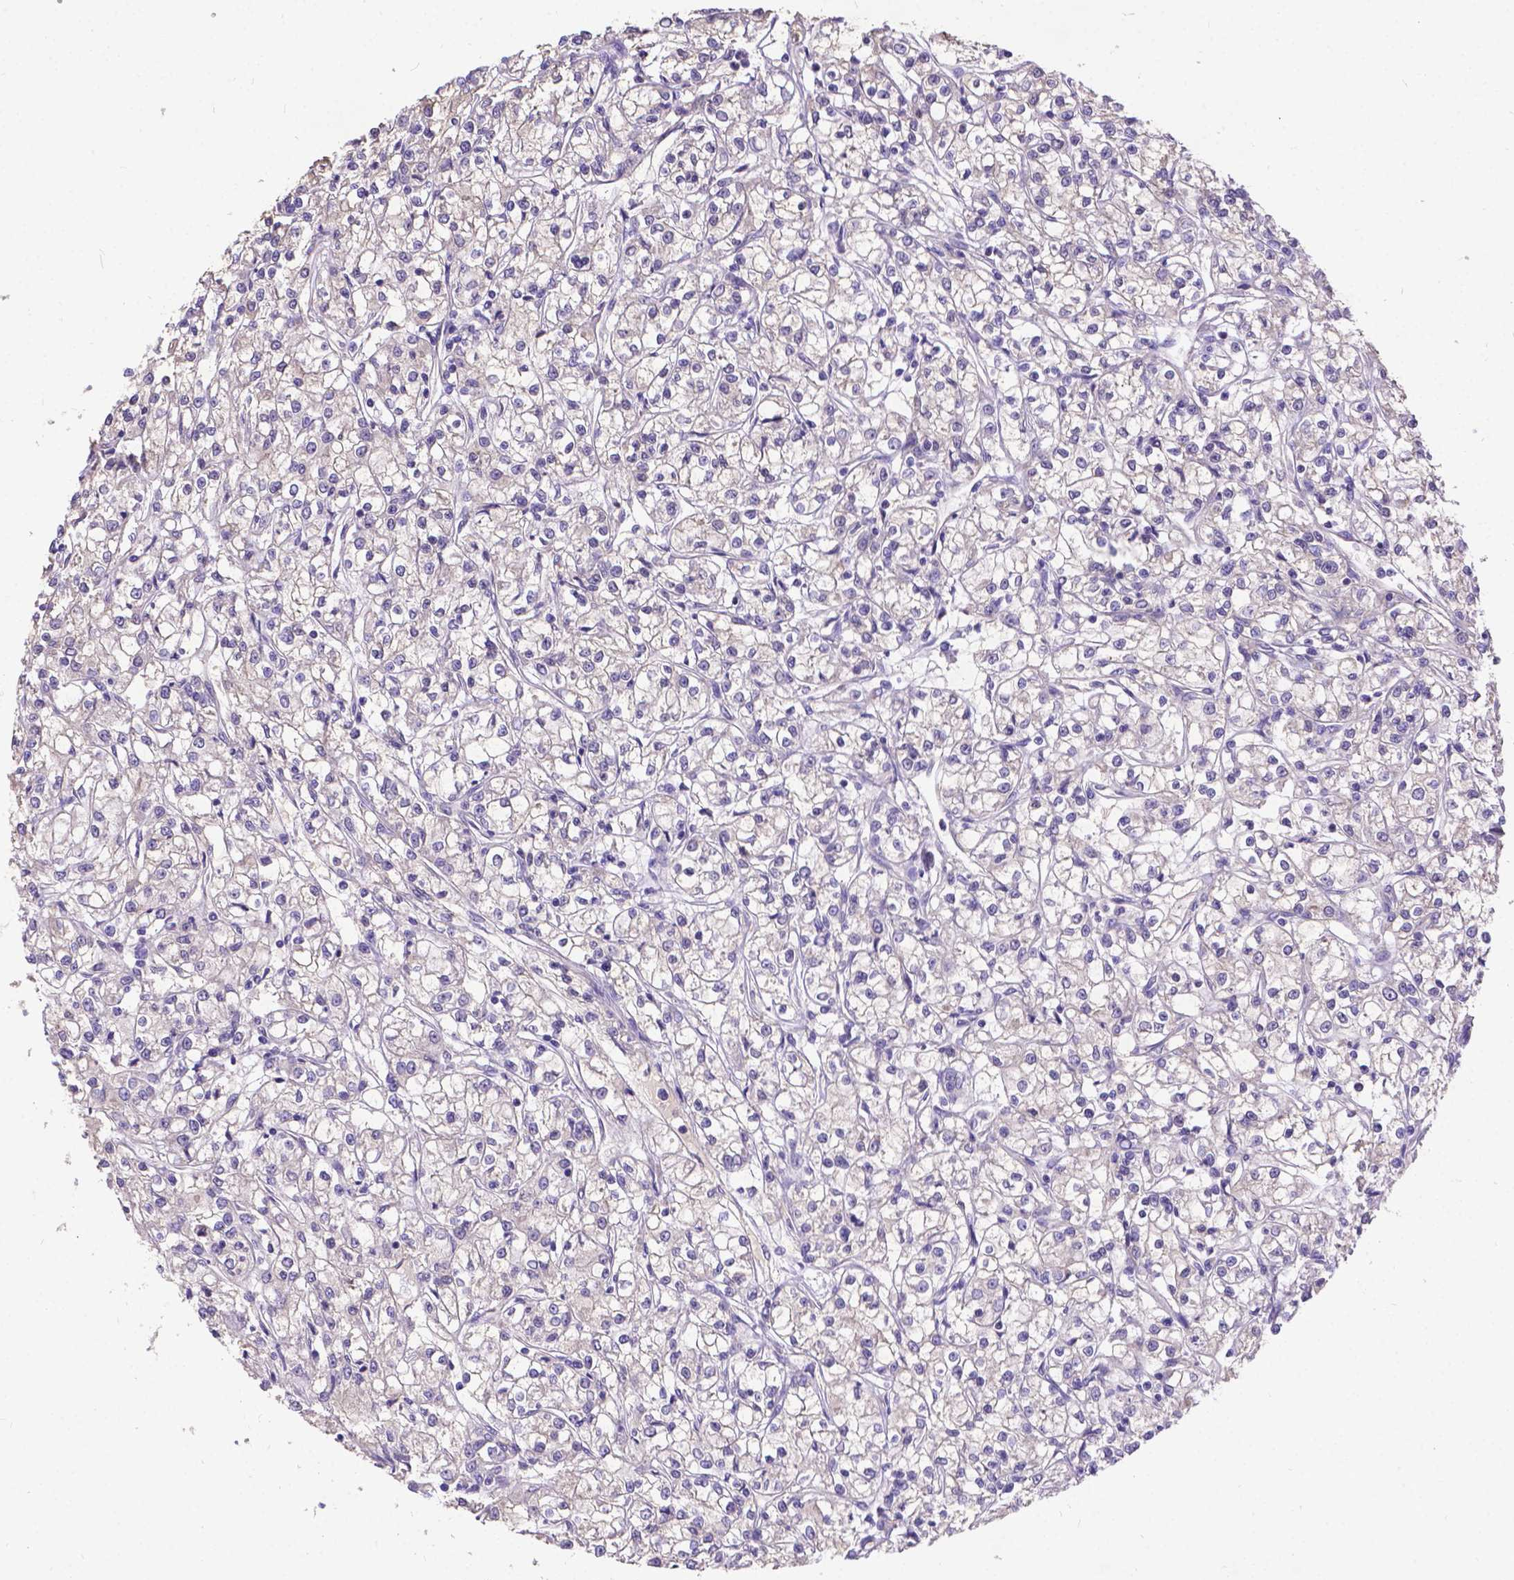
{"staining": {"intensity": "negative", "quantity": "none", "location": "none"}, "tissue": "renal cancer", "cell_type": "Tumor cells", "image_type": "cancer", "snomed": [{"axis": "morphology", "description": "Adenocarcinoma, NOS"}, {"axis": "topography", "description": "Kidney"}], "caption": "Tumor cells are negative for brown protein staining in adenocarcinoma (renal).", "gene": "DENND6A", "patient": {"sex": "female", "age": 59}}